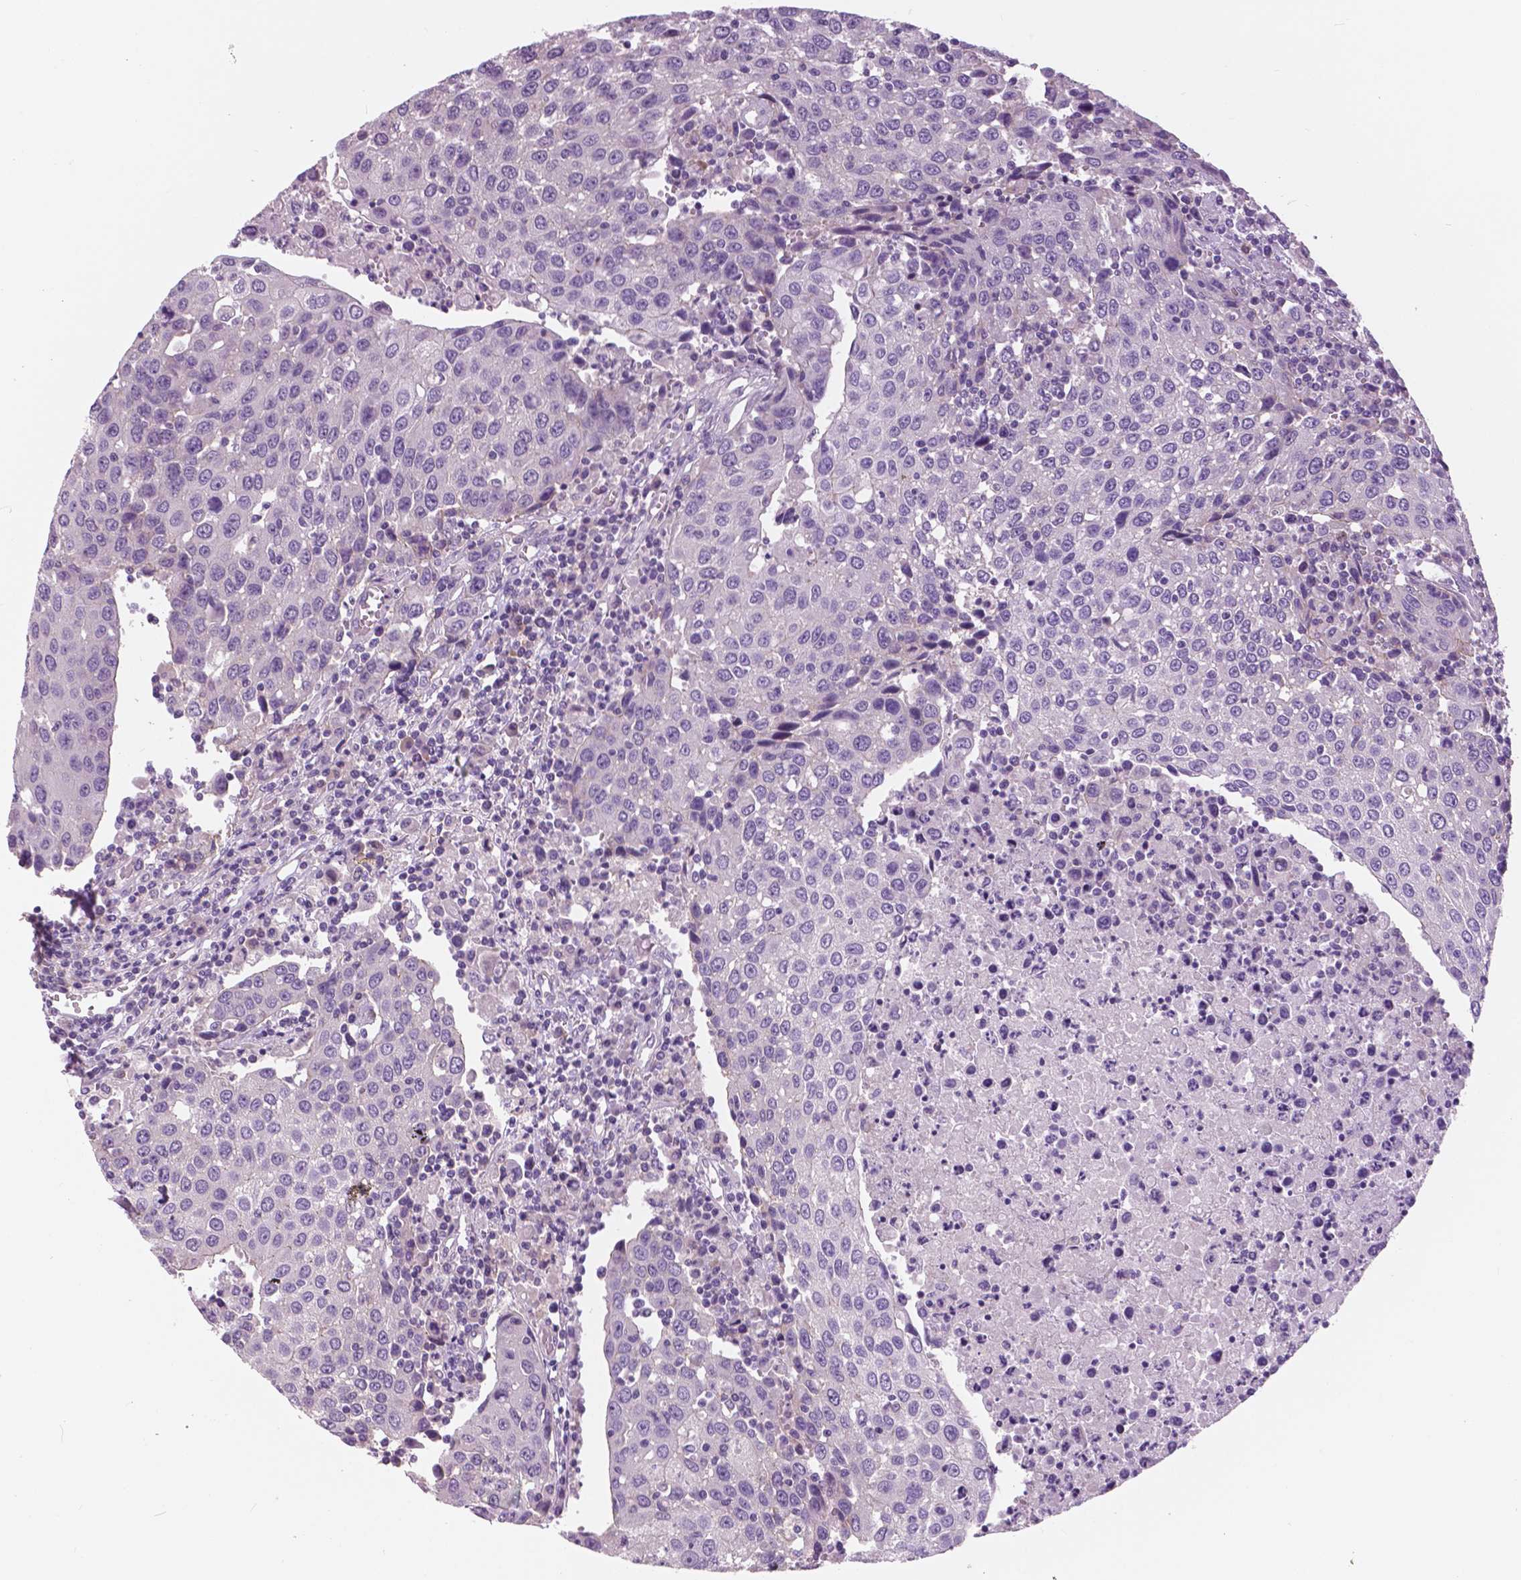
{"staining": {"intensity": "negative", "quantity": "none", "location": "none"}, "tissue": "urothelial cancer", "cell_type": "Tumor cells", "image_type": "cancer", "snomed": [{"axis": "morphology", "description": "Urothelial carcinoma, High grade"}, {"axis": "topography", "description": "Urinary bladder"}], "caption": "Human high-grade urothelial carcinoma stained for a protein using immunohistochemistry shows no expression in tumor cells.", "gene": "SERPINI1", "patient": {"sex": "female", "age": 85}}